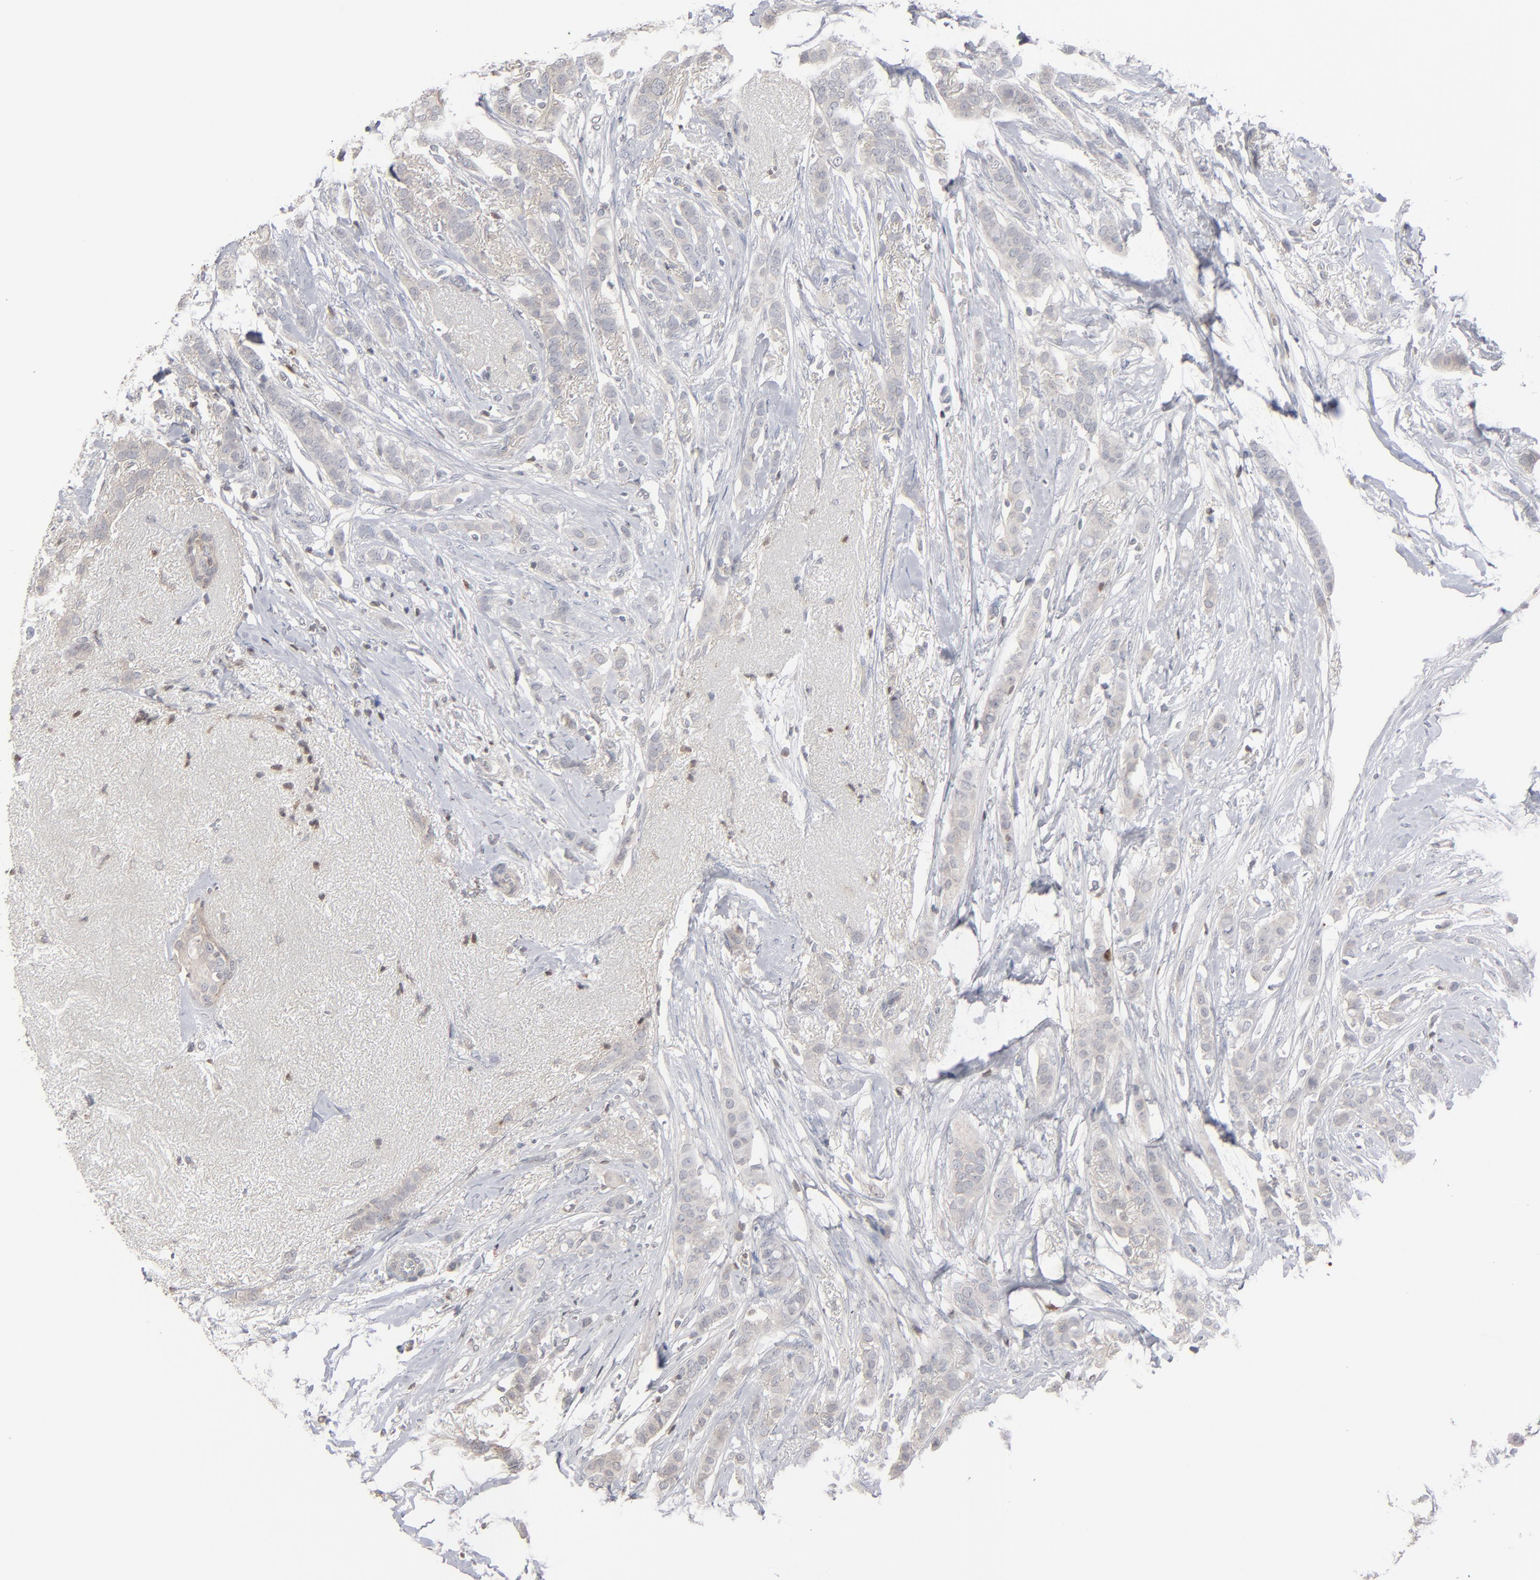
{"staining": {"intensity": "weak", "quantity": ">75%", "location": "cytoplasmic/membranous"}, "tissue": "breast cancer", "cell_type": "Tumor cells", "image_type": "cancer", "snomed": [{"axis": "morphology", "description": "Lobular carcinoma"}, {"axis": "topography", "description": "Breast"}], "caption": "A low amount of weak cytoplasmic/membranous expression is identified in about >75% of tumor cells in lobular carcinoma (breast) tissue. The staining was performed using DAB, with brown indicating positive protein expression. Nuclei are stained blue with hematoxylin.", "gene": "STAT4", "patient": {"sex": "female", "age": 55}}